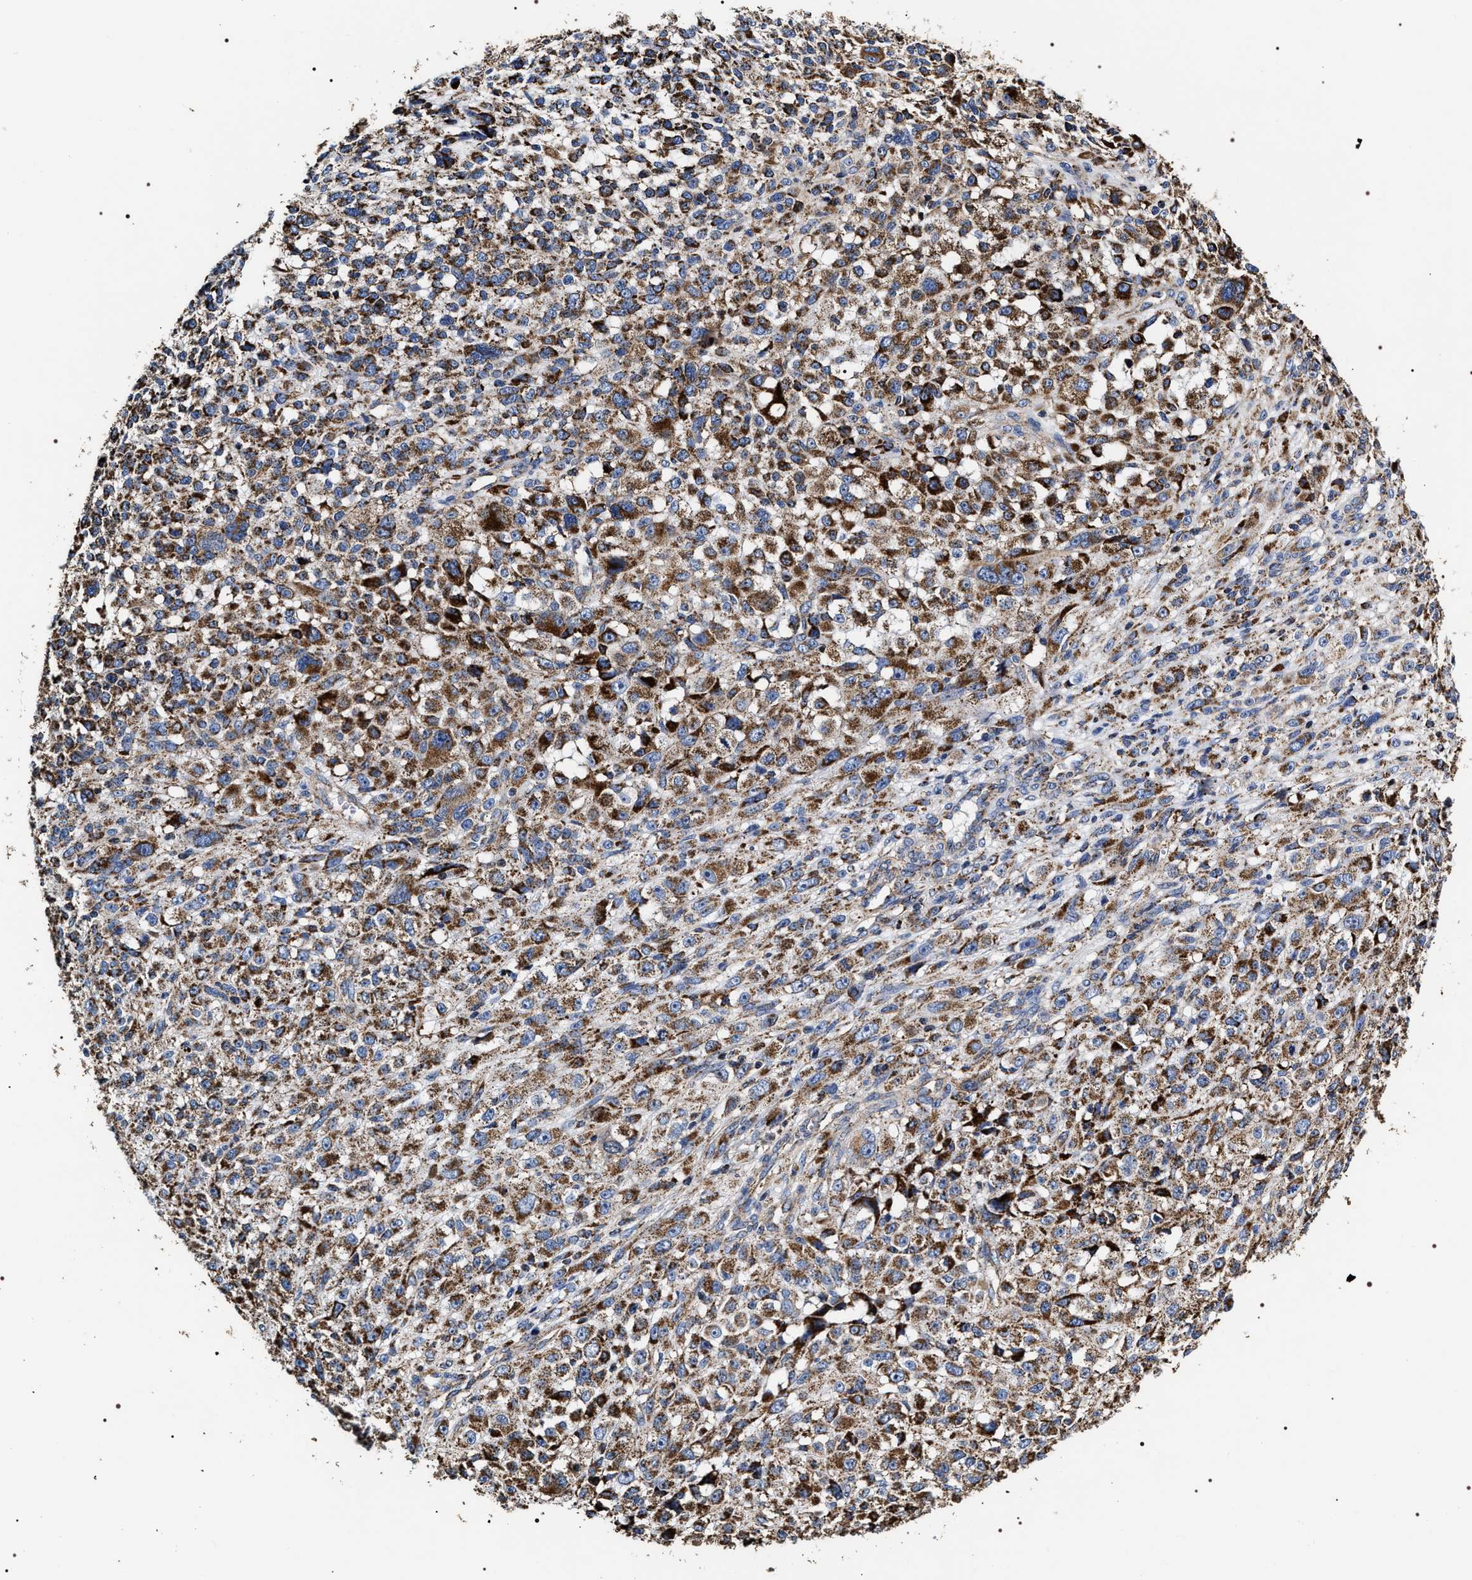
{"staining": {"intensity": "moderate", "quantity": ">75%", "location": "cytoplasmic/membranous"}, "tissue": "melanoma", "cell_type": "Tumor cells", "image_type": "cancer", "snomed": [{"axis": "morphology", "description": "Malignant melanoma, NOS"}, {"axis": "topography", "description": "Skin"}], "caption": "Protein expression analysis of melanoma exhibits moderate cytoplasmic/membranous expression in about >75% of tumor cells.", "gene": "COG5", "patient": {"sex": "female", "age": 55}}